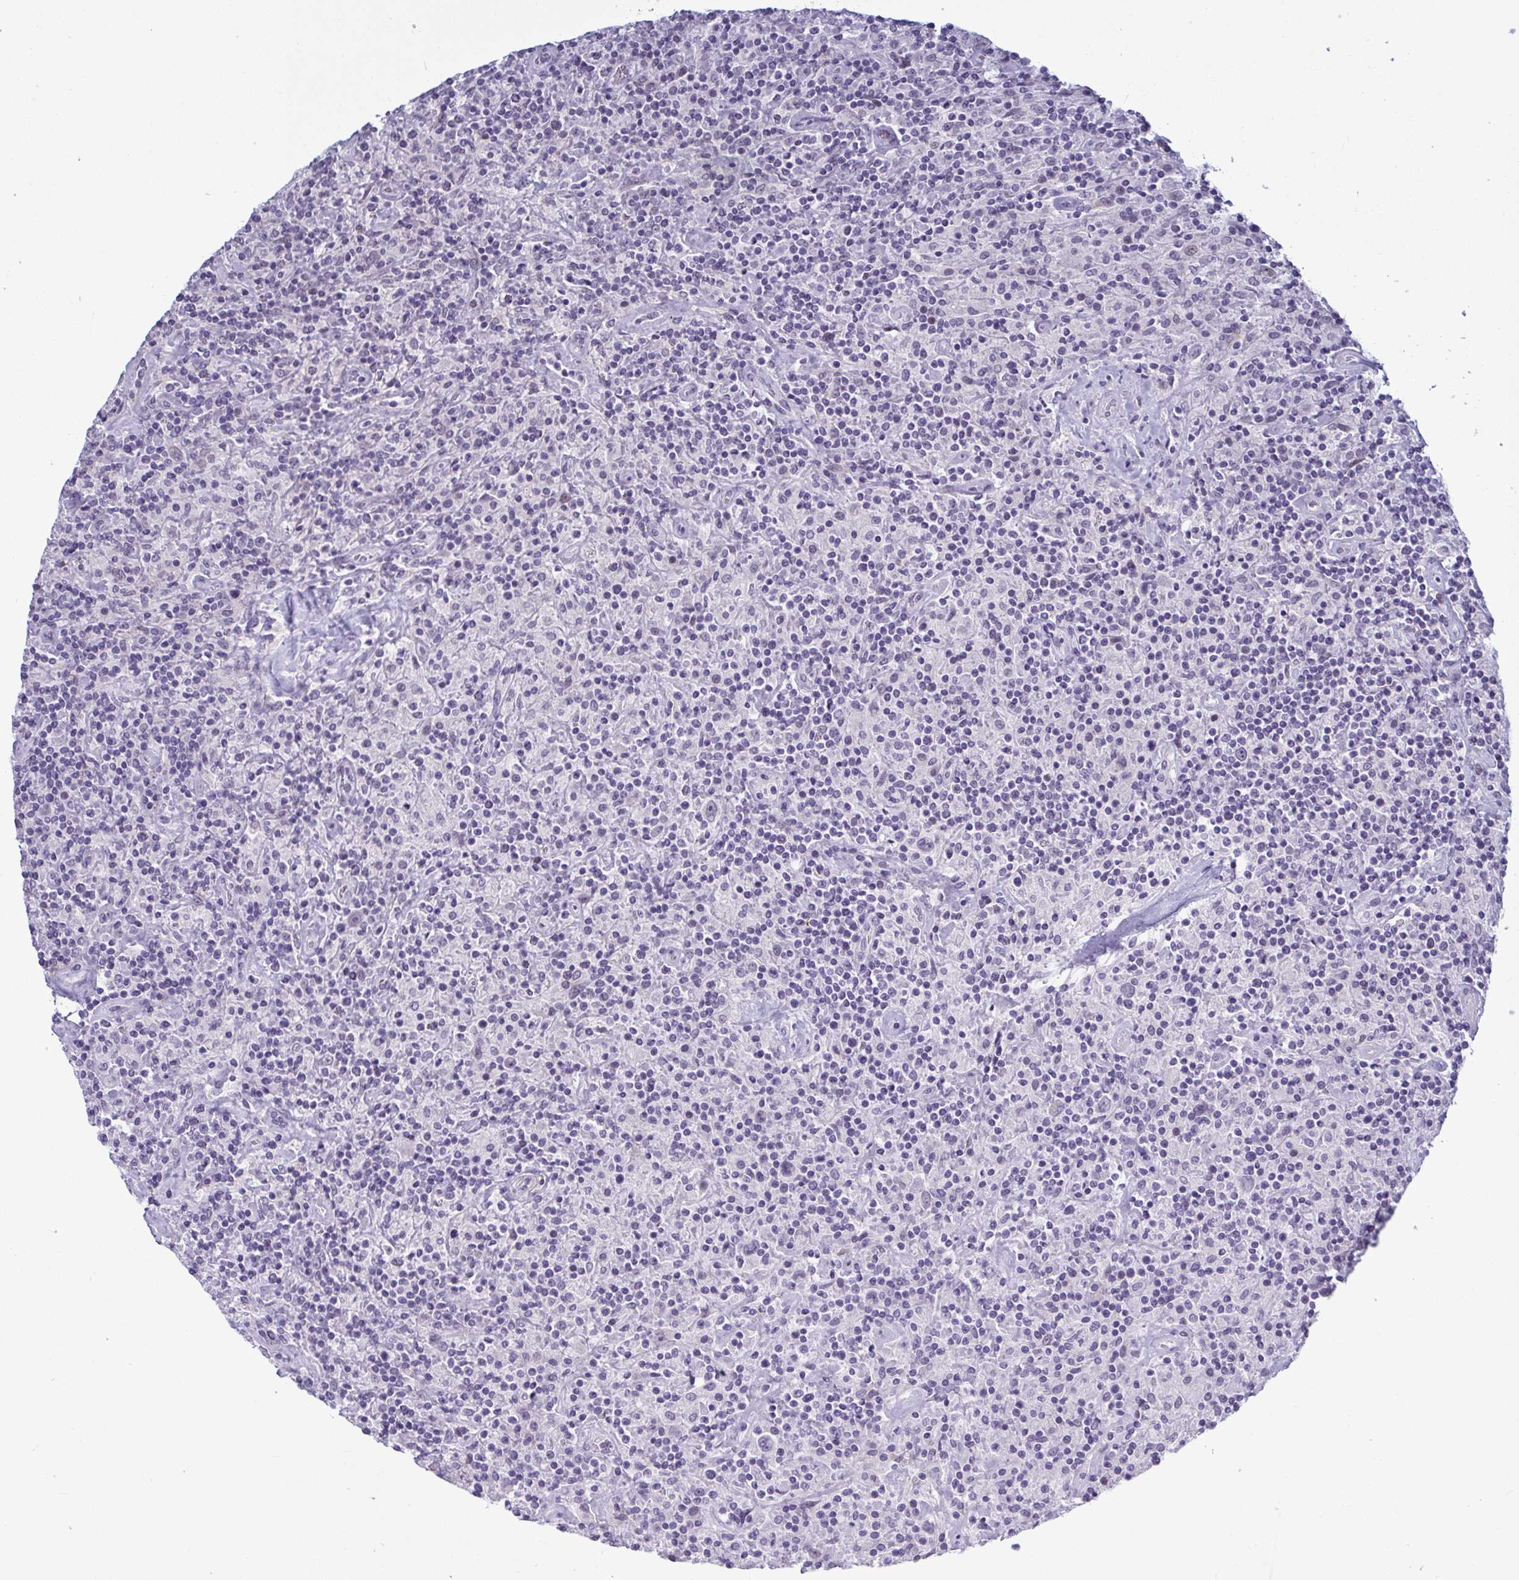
{"staining": {"intensity": "negative", "quantity": "none", "location": "none"}, "tissue": "lymphoma", "cell_type": "Tumor cells", "image_type": "cancer", "snomed": [{"axis": "morphology", "description": "Hodgkin's disease, NOS"}, {"axis": "topography", "description": "Lymph node"}], "caption": "Lymphoma stained for a protein using immunohistochemistry shows no staining tumor cells.", "gene": "TCEAL8", "patient": {"sex": "male", "age": 70}}